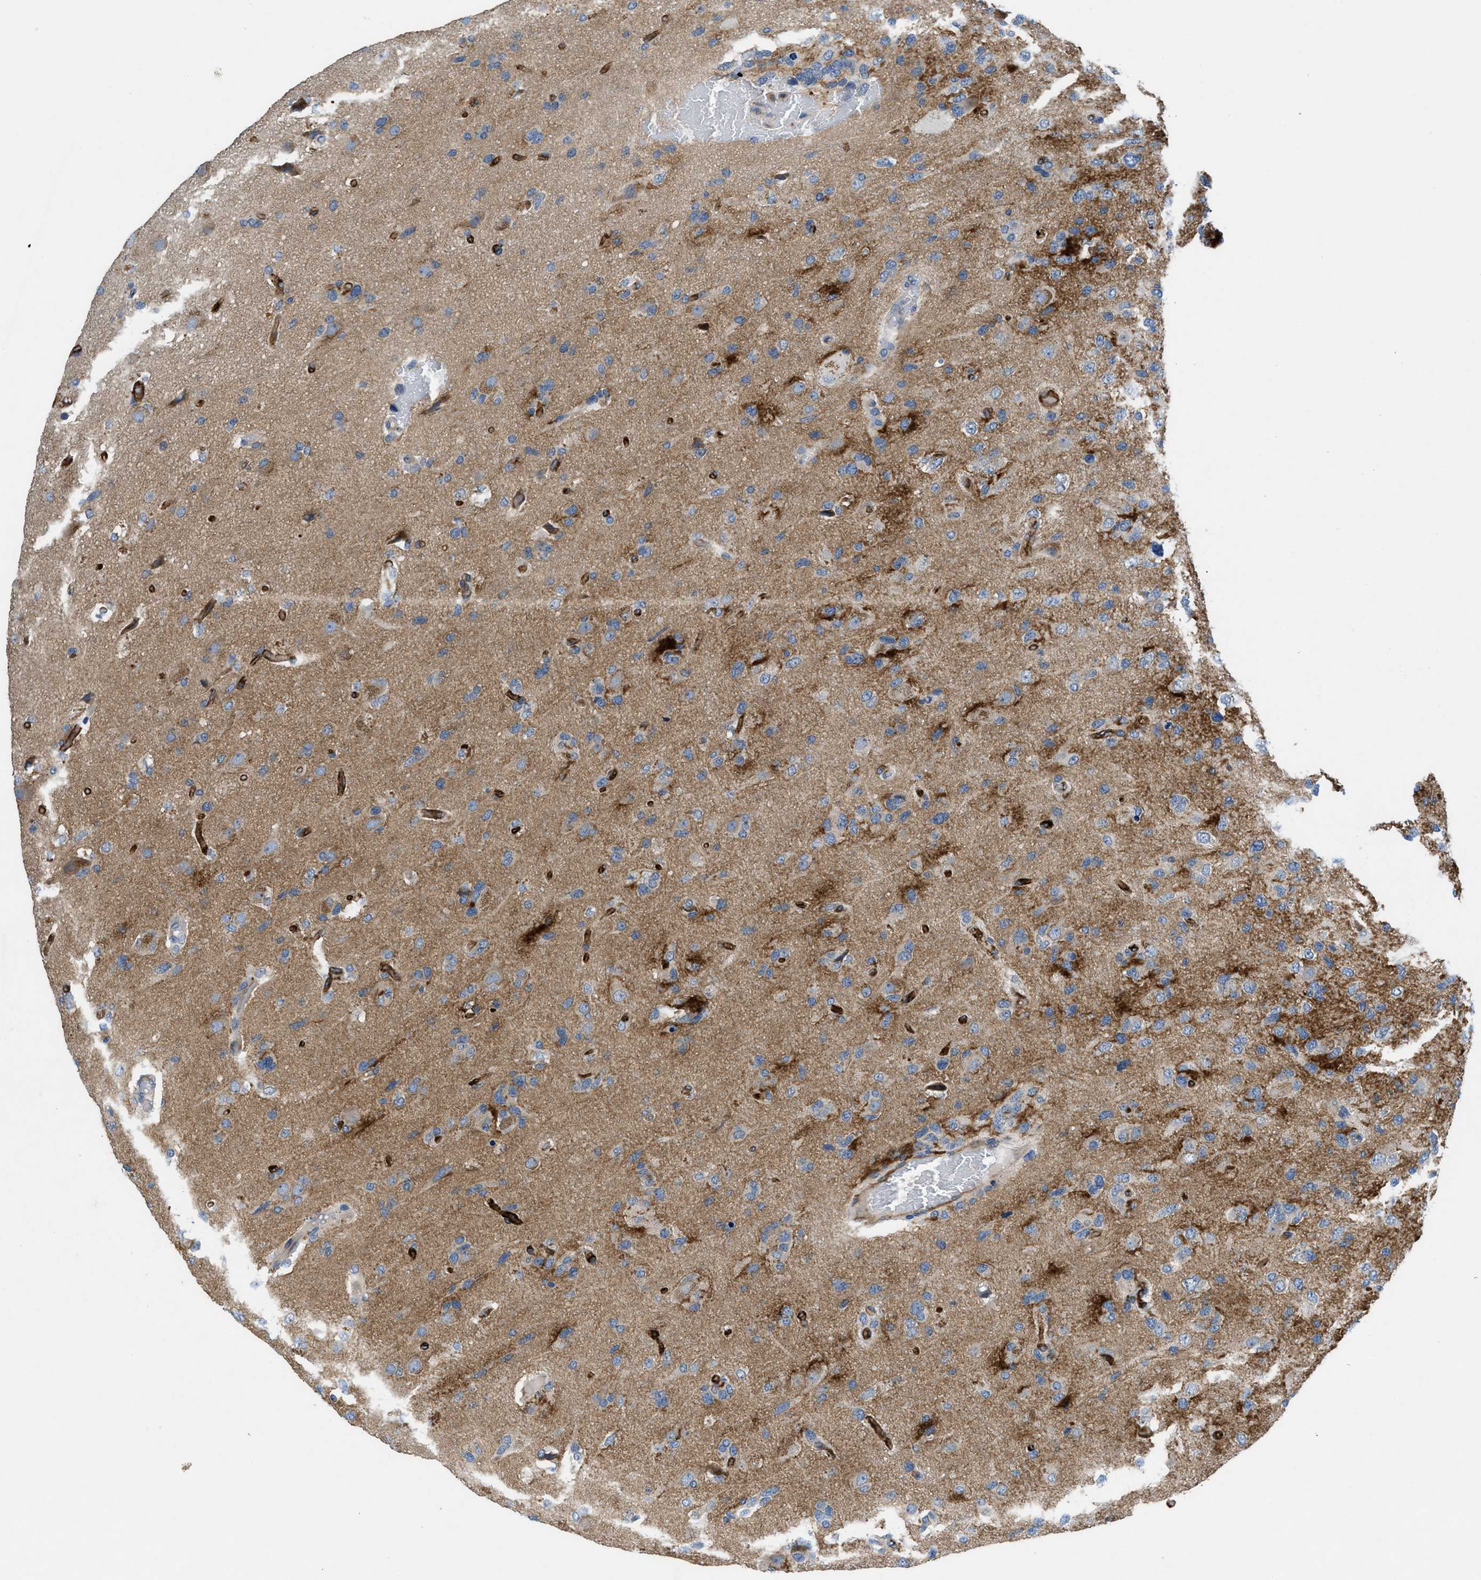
{"staining": {"intensity": "strong", "quantity": "<25%", "location": "cytoplasmic/membranous"}, "tissue": "glioma", "cell_type": "Tumor cells", "image_type": "cancer", "snomed": [{"axis": "morphology", "description": "Glioma, malignant, High grade"}, {"axis": "topography", "description": "Brain"}], "caption": "Malignant high-grade glioma tissue shows strong cytoplasmic/membranous expression in about <25% of tumor cells (DAB IHC with brightfield microscopy, high magnification).", "gene": "PGR", "patient": {"sex": "female", "age": 58}}